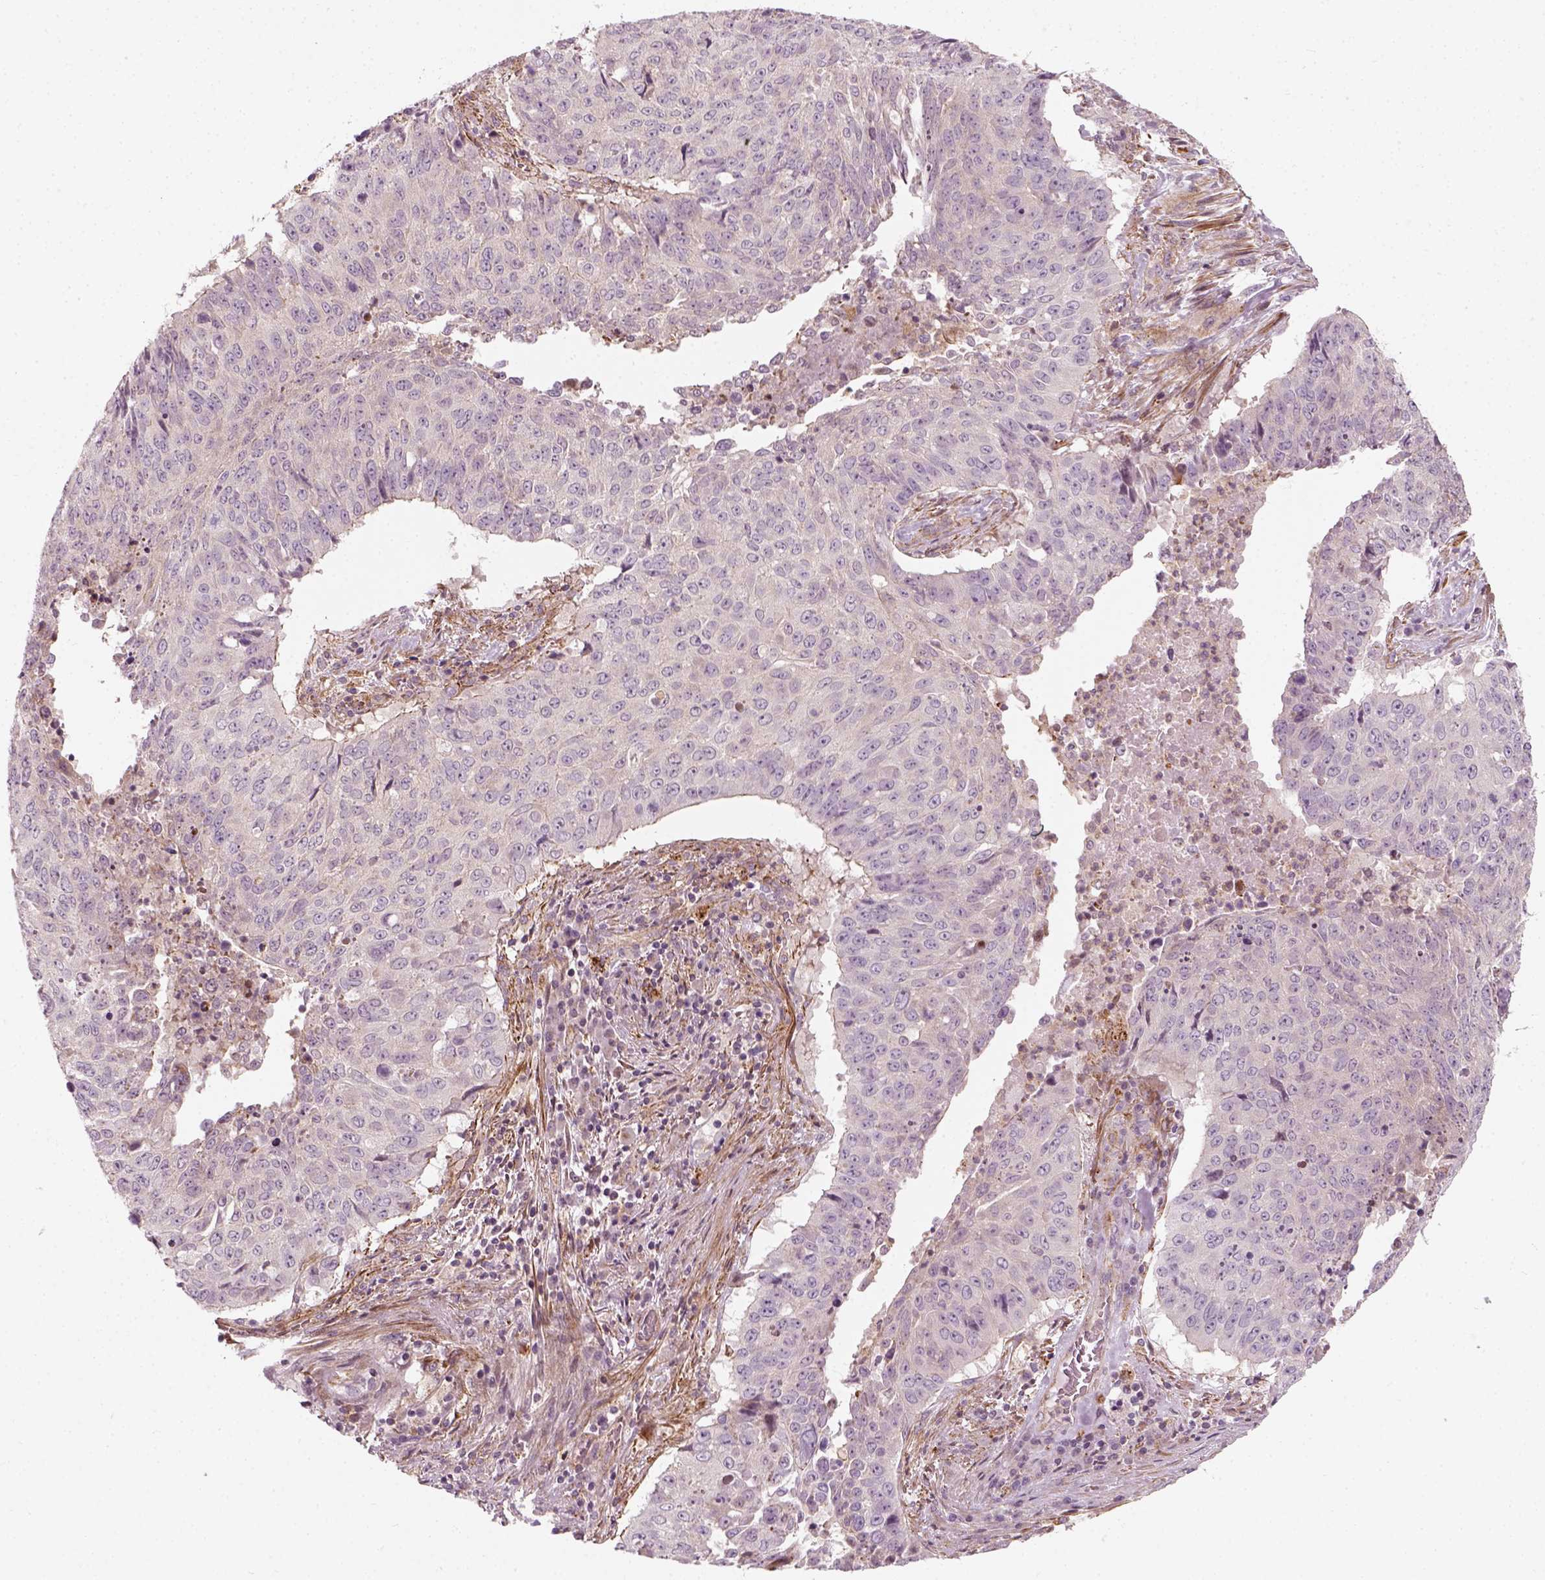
{"staining": {"intensity": "negative", "quantity": "none", "location": "none"}, "tissue": "lung cancer", "cell_type": "Tumor cells", "image_type": "cancer", "snomed": [{"axis": "morphology", "description": "Normal tissue, NOS"}, {"axis": "morphology", "description": "Squamous cell carcinoma, NOS"}, {"axis": "topography", "description": "Bronchus"}, {"axis": "topography", "description": "Lung"}], "caption": "Immunohistochemistry image of neoplastic tissue: lung cancer (squamous cell carcinoma) stained with DAB reveals no significant protein staining in tumor cells. (Brightfield microscopy of DAB IHC at high magnification).", "gene": "DNASE1L1", "patient": {"sex": "male", "age": 64}}